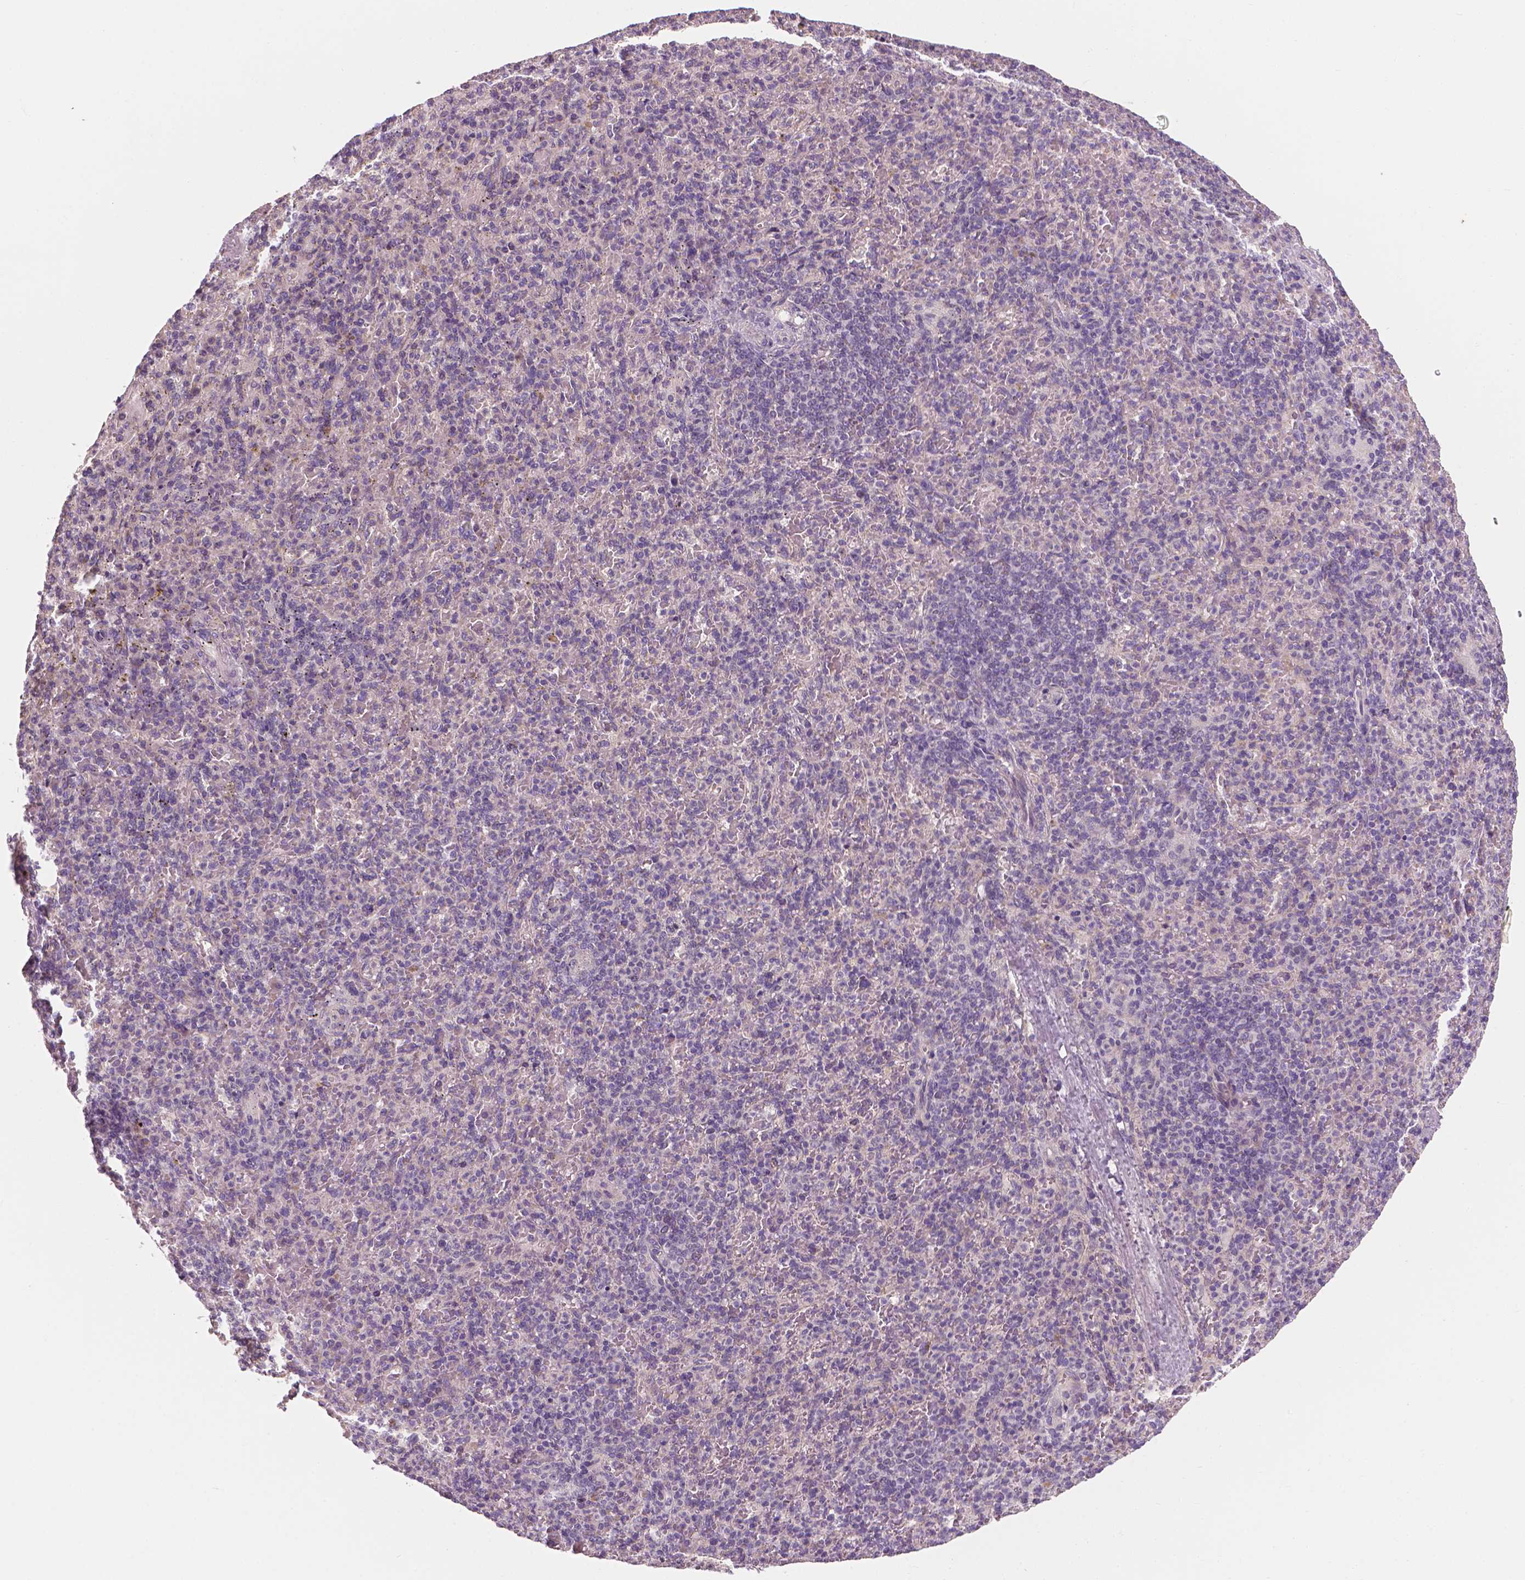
{"staining": {"intensity": "negative", "quantity": "none", "location": "none"}, "tissue": "spleen", "cell_type": "Cells in red pulp", "image_type": "normal", "snomed": [{"axis": "morphology", "description": "Normal tissue, NOS"}, {"axis": "topography", "description": "Spleen"}], "caption": "Cells in red pulp are negative for brown protein staining in unremarkable spleen. (DAB (3,3'-diaminobenzidine) IHC visualized using brightfield microscopy, high magnification).", "gene": "RIIAD1", "patient": {"sex": "female", "age": 74}}